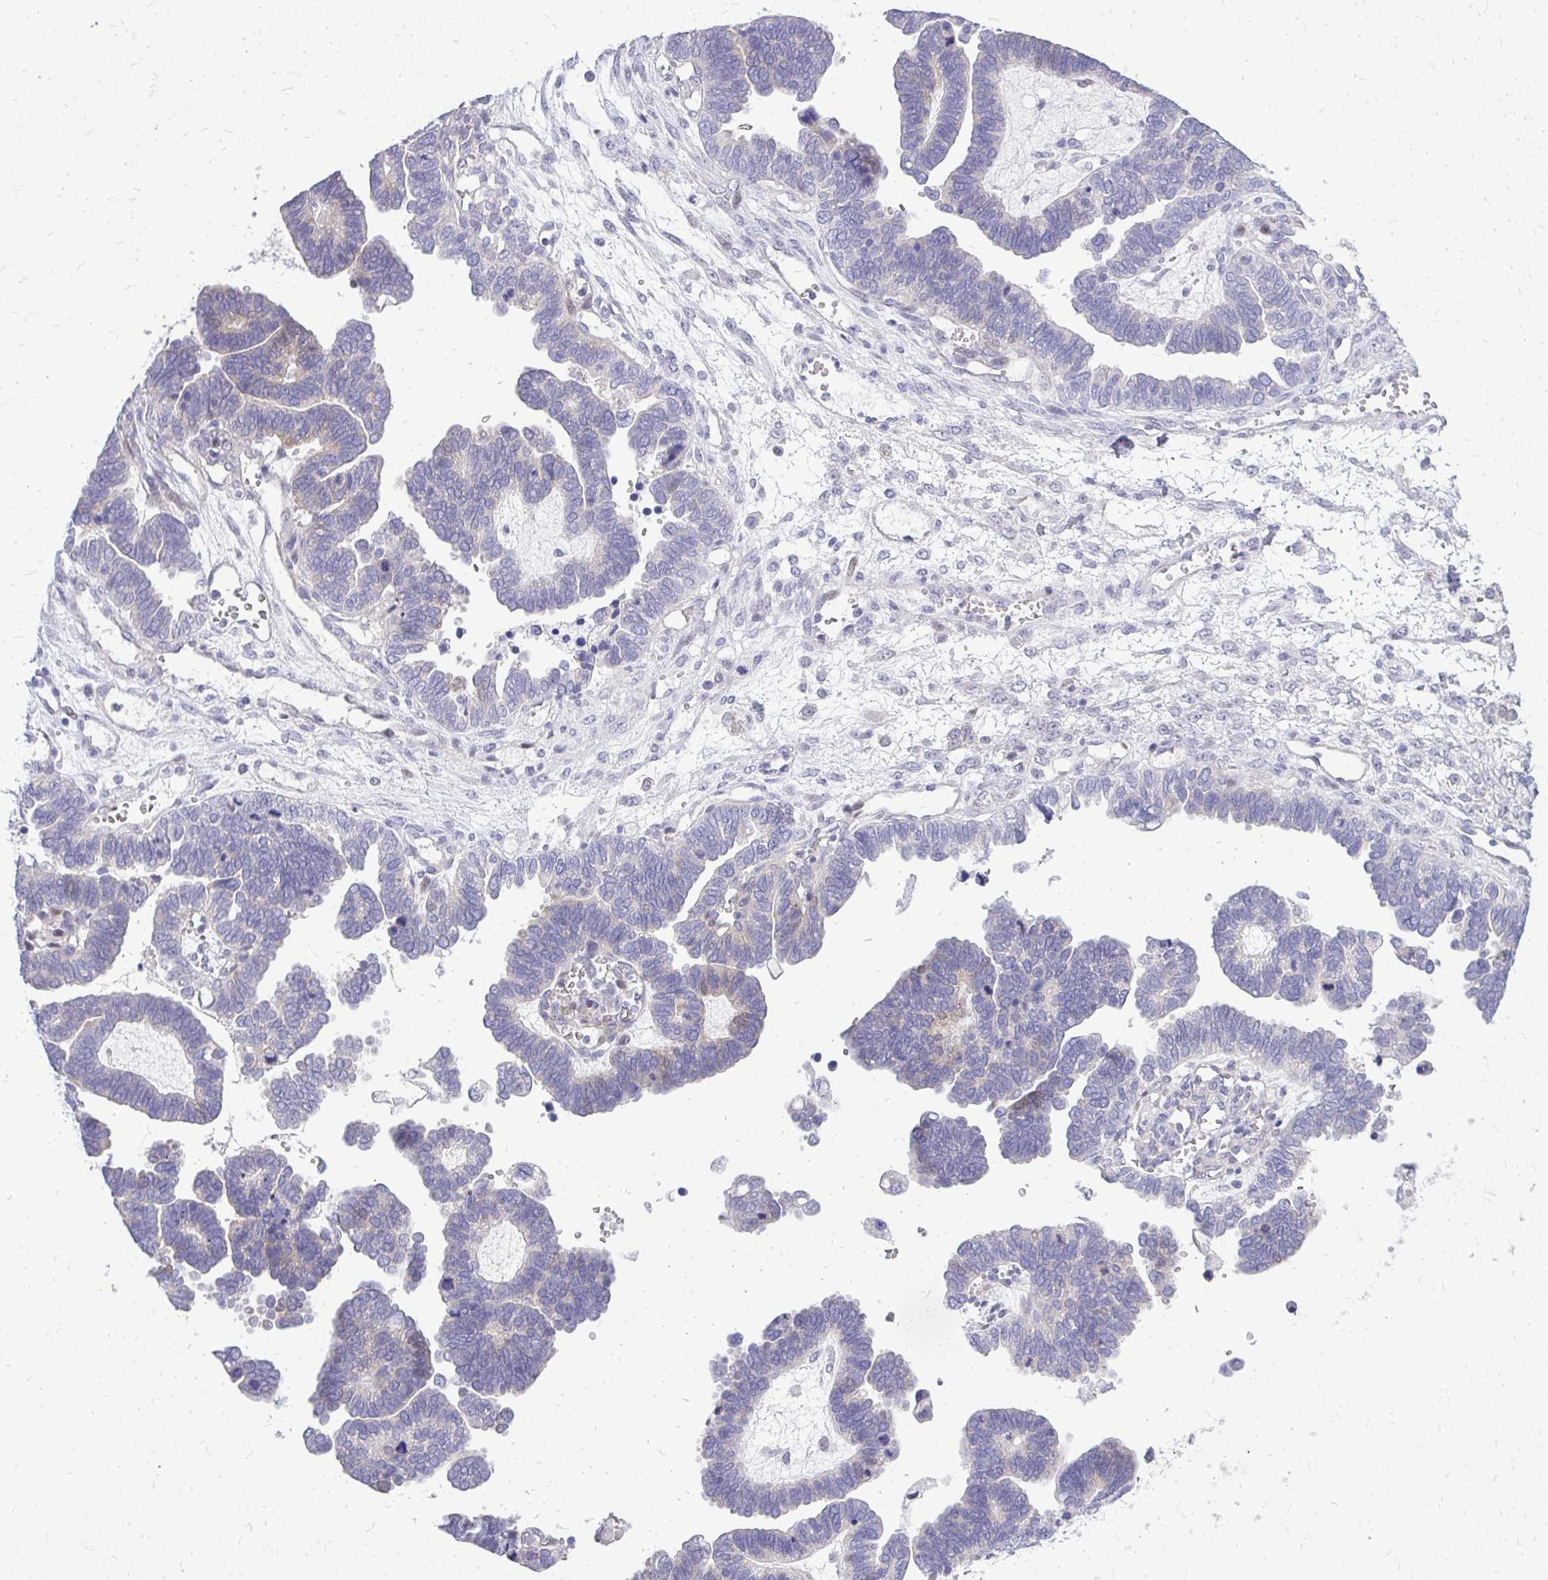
{"staining": {"intensity": "weak", "quantity": "<25%", "location": "cytoplasmic/membranous"}, "tissue": "ovarian cancer", "cell_type": "Tumor cells", "image_type": "cancer", "snomed": [{"axis": "morphology", "description": "Cystadenocarcinoma, serous, NOS"}, {"axis": "topography", "description": "Ovary"}], "caption": "Histopathology image shows no protein expression in tumor cells of ovarian serous cystadenocarcinoma tissue.", "gene": "OR8D1", "patient": {"sex": "female", "age": 51}}